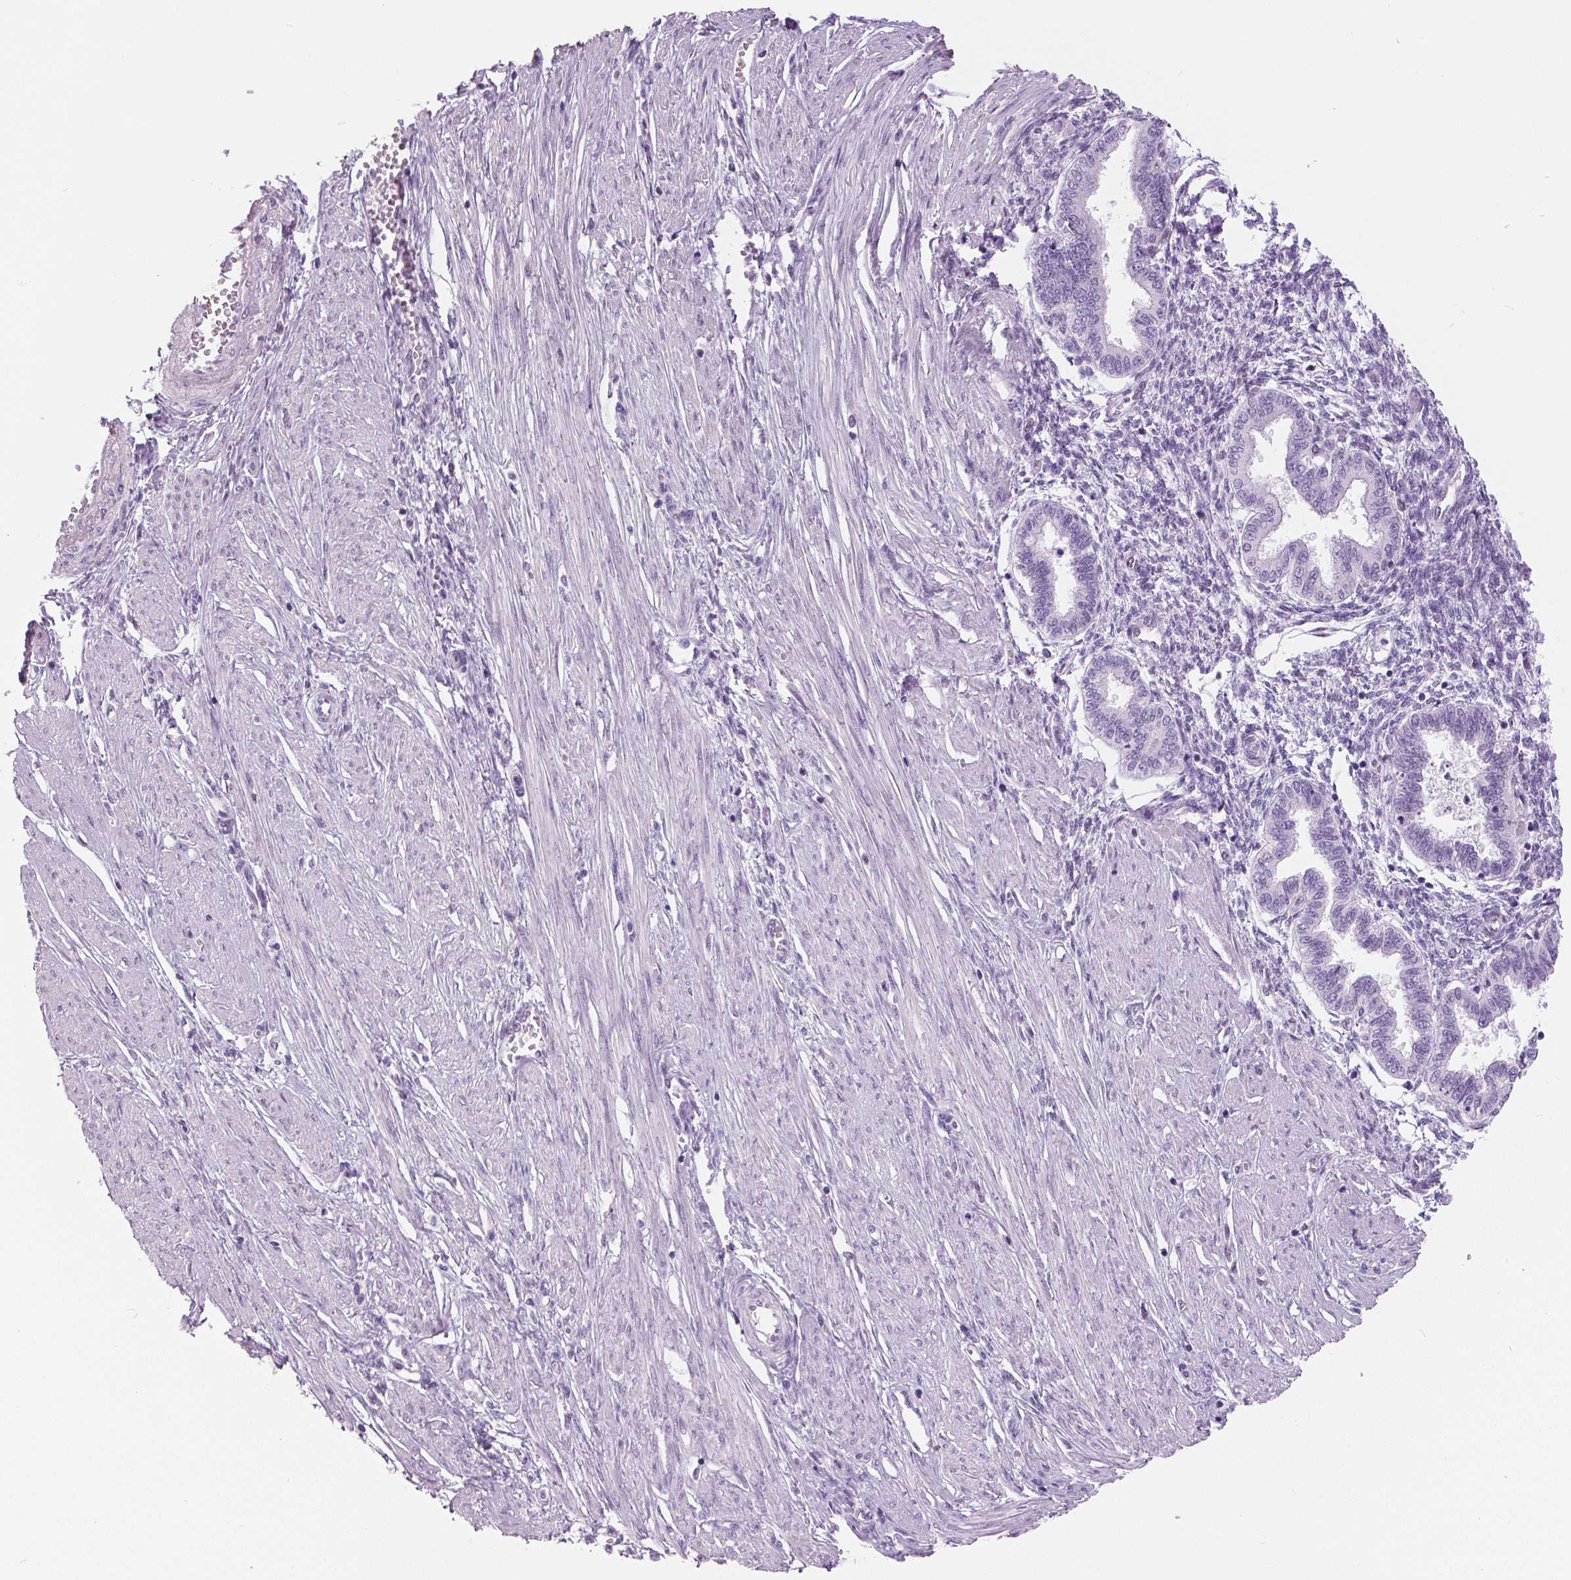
{"staining": {"intensity": "negative", "quantity": "none", "location": "none"}, "tissue": "endometrium", "cell_type": "Cells in endometrial stroma", "image_type": "normal", "snomed": [{"axis": "morphology", "description": "Normal tissue, NOS"}, {"axis": "topography", "description": "Endometrium"}], "caption": "A photomicrograph of human endometrium is negative for staining in cells in endometrial stroma. Nuclei are stained in blue.", "gene": "SFTPD", "patient": {"sex": "female", "age": 33}}